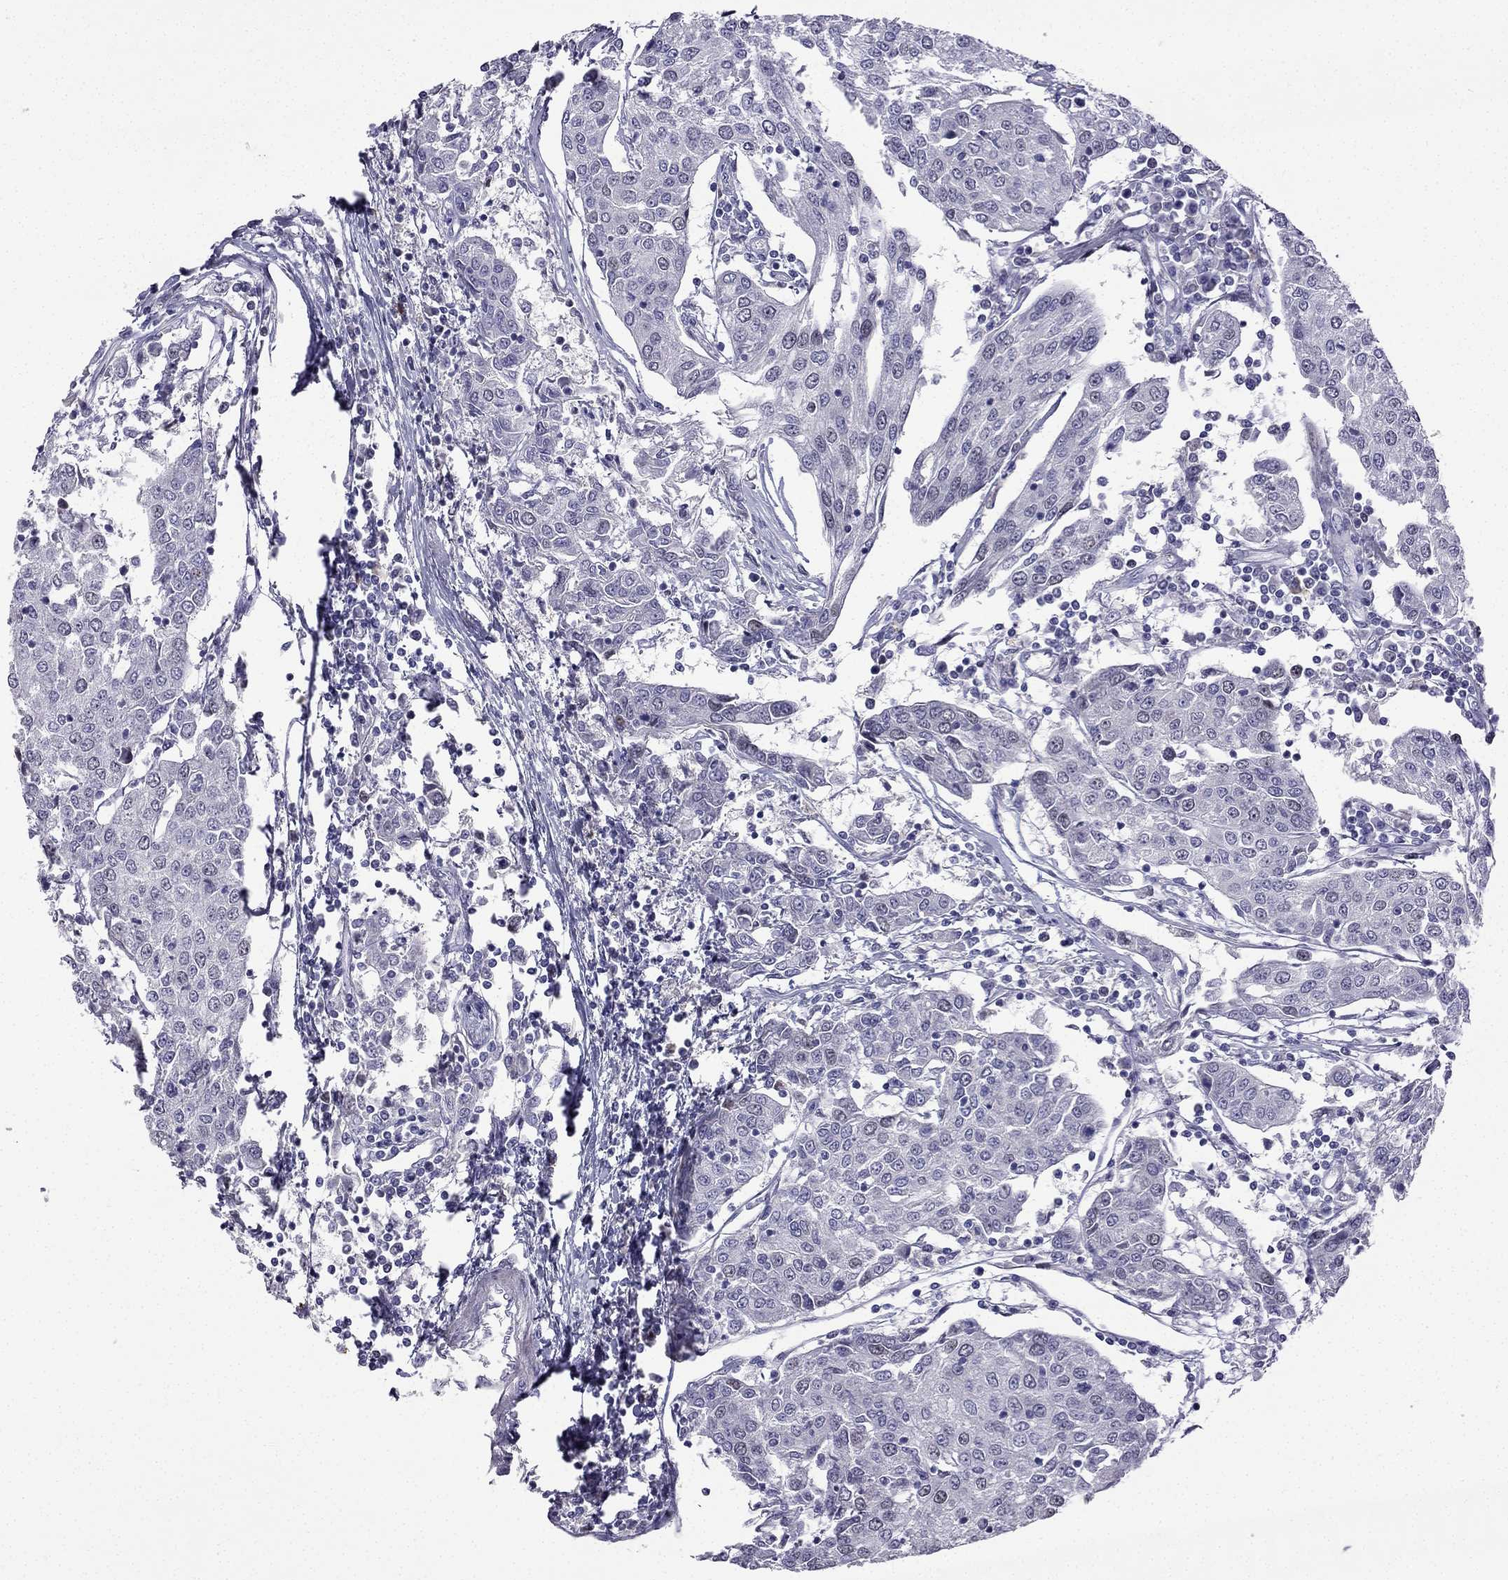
{"staining": {"intensity": "negative", "quantity": "none", "location": "none"}, "tissue": "urothelial cancer", "cell_type": "Tumor cells", "image_type": "cancer", "snomed": [{"axis": "morphology", "description": "Urothelial carcinoma, High grade"}, {"axis": "topography", "description": "Urinary bladder"}], "caption": "Urothelial cancer stained for a protein using IHC reveals no expression tumor cells.", "gene": "UHRF1", "patient": {"sex": "female", "age": 85}}